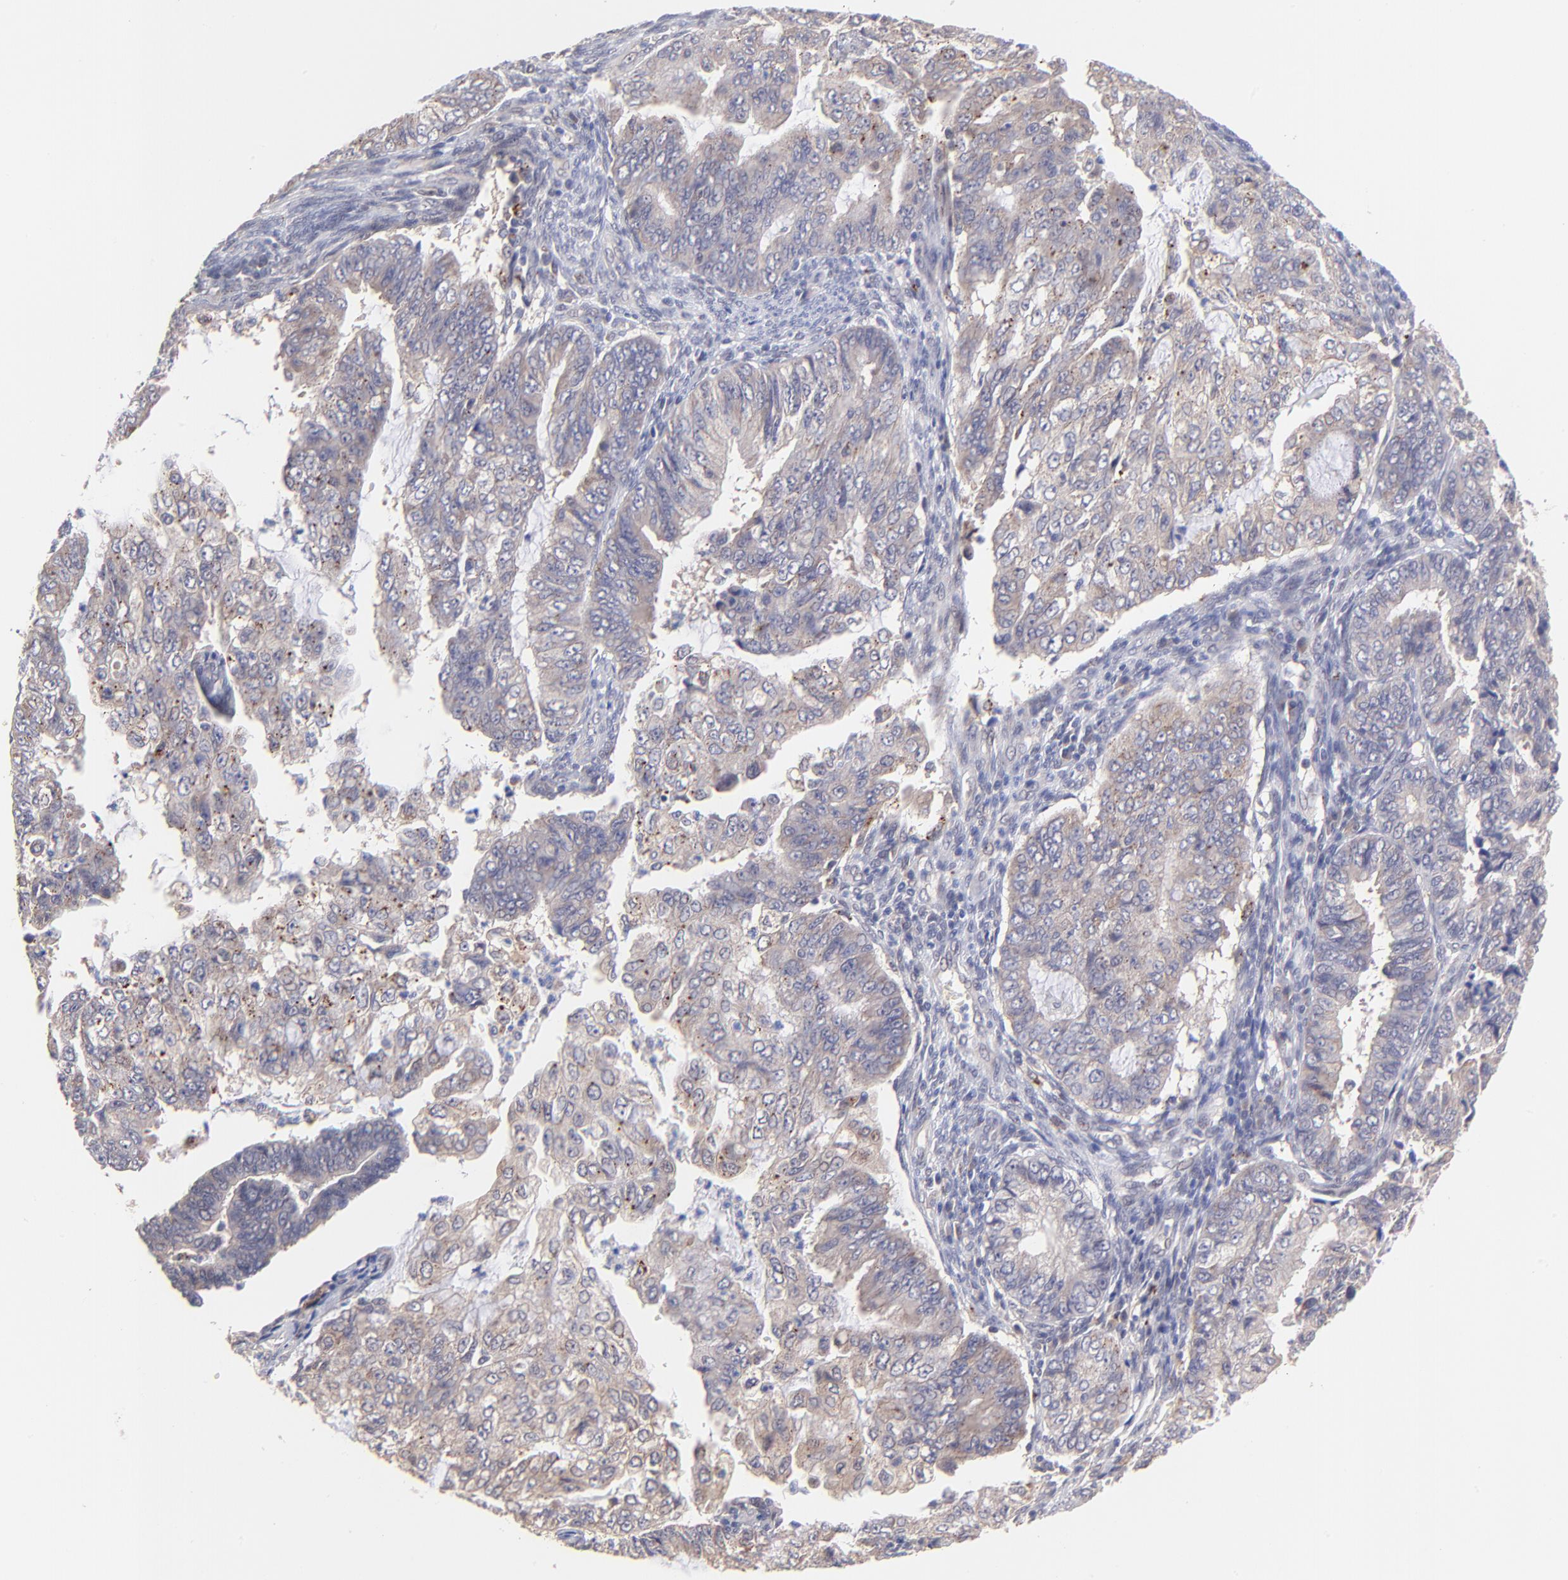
{"staining": {"intensity": "weak", "quantity": ">75%", "location": "cytoplasmic/membranous"}, "tissue": "endometrial cancer", "cell_type": "Tumor cells", "image_type": "cancer", "snomed": [{"axis": "morphology", "description": "Adenocarcinoma, NOS"}, {"axis": "topography", "description": "Endometrium"}], "caption": "Endometrial adenocarcinoma tissue displays weak cytoplasmic/membranous expression in approximately >75% of tumor cells", "gene": "ZNF747", "patient": {"sex": "female", "age": 75}}